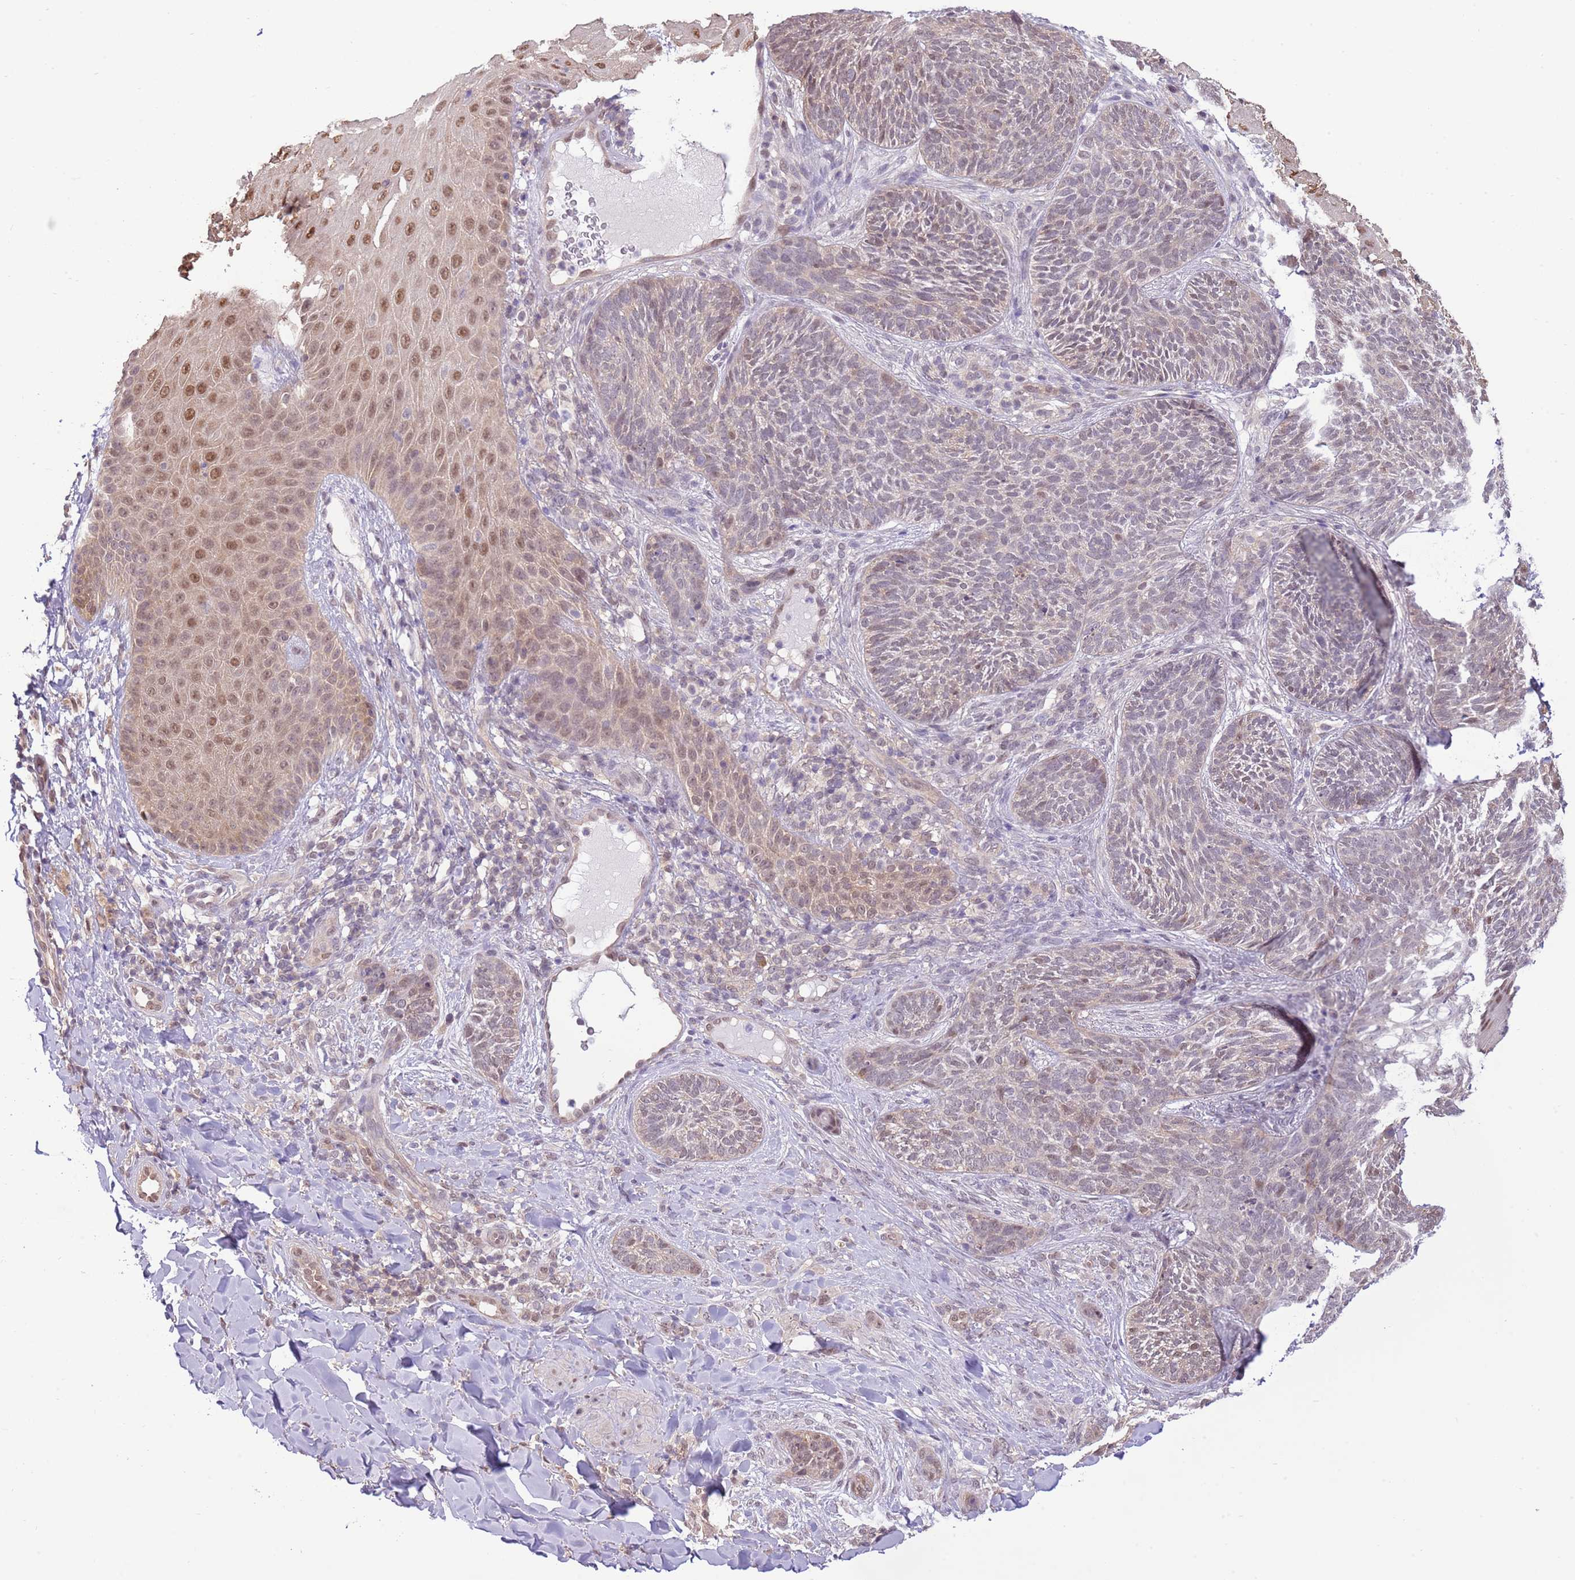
{"staining": {"intensity": "moderate", "quantity": "25%-75%", "location": "nuclear"}, "tissue": "skin", "cell_type": "Epidermal cells", "image_type": "normal", "snomed": [{"axis": "morphology", "description": "Normal tissue, NOS"}, {"axis": "morphology", "description": "Neoplasm, malignant, NOS"}, {"axis": "topography", "description": "Anal"}], "caption": "Immunohistochemical staining of benign human skin shows 25%-75% levels of moderate nuclear protein staining in about 25%-75% of epidermal cells.", "gene": "NSFL1C", "patient": {"sex": "male", "age": 47}}